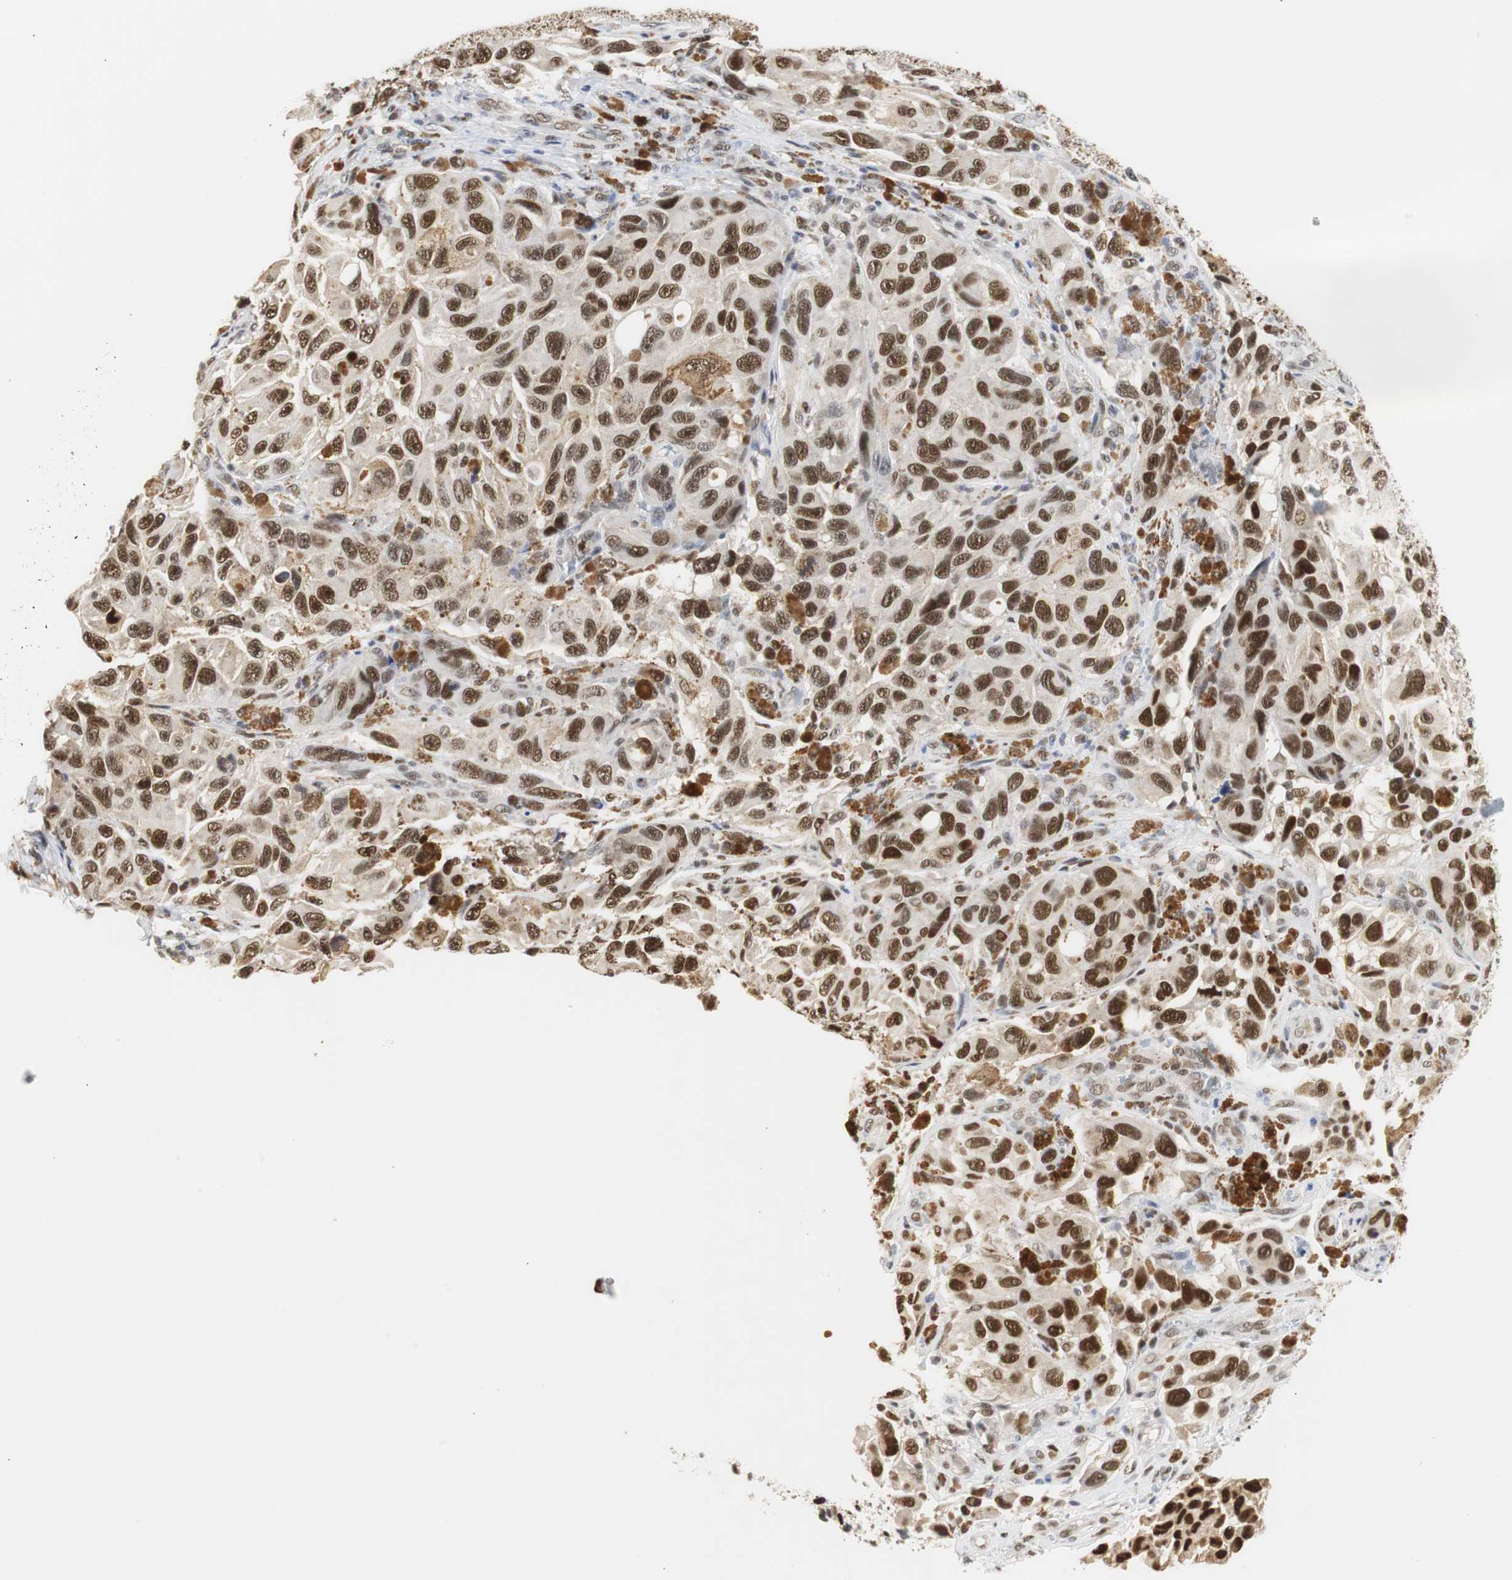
{"staining": {"intensity": "strong", "quantity": ">75%", "location": "nuclear"}, "tissue": "melanoma", "cell_type": "Tumor cells", "image_type": "cancer", "snomed": [{"axis": "morphology", "description": "Malignant melanoma, NOS"}, {"axis": "topography", "description": "Skin"}], "caption": "Melanoma stained for a protein (brown) exhibits strong nuclear positive staining in about >75% of tumor cells.", "gene": "ZFC3H1", "patient": {"sex": "female", "age": 73}}